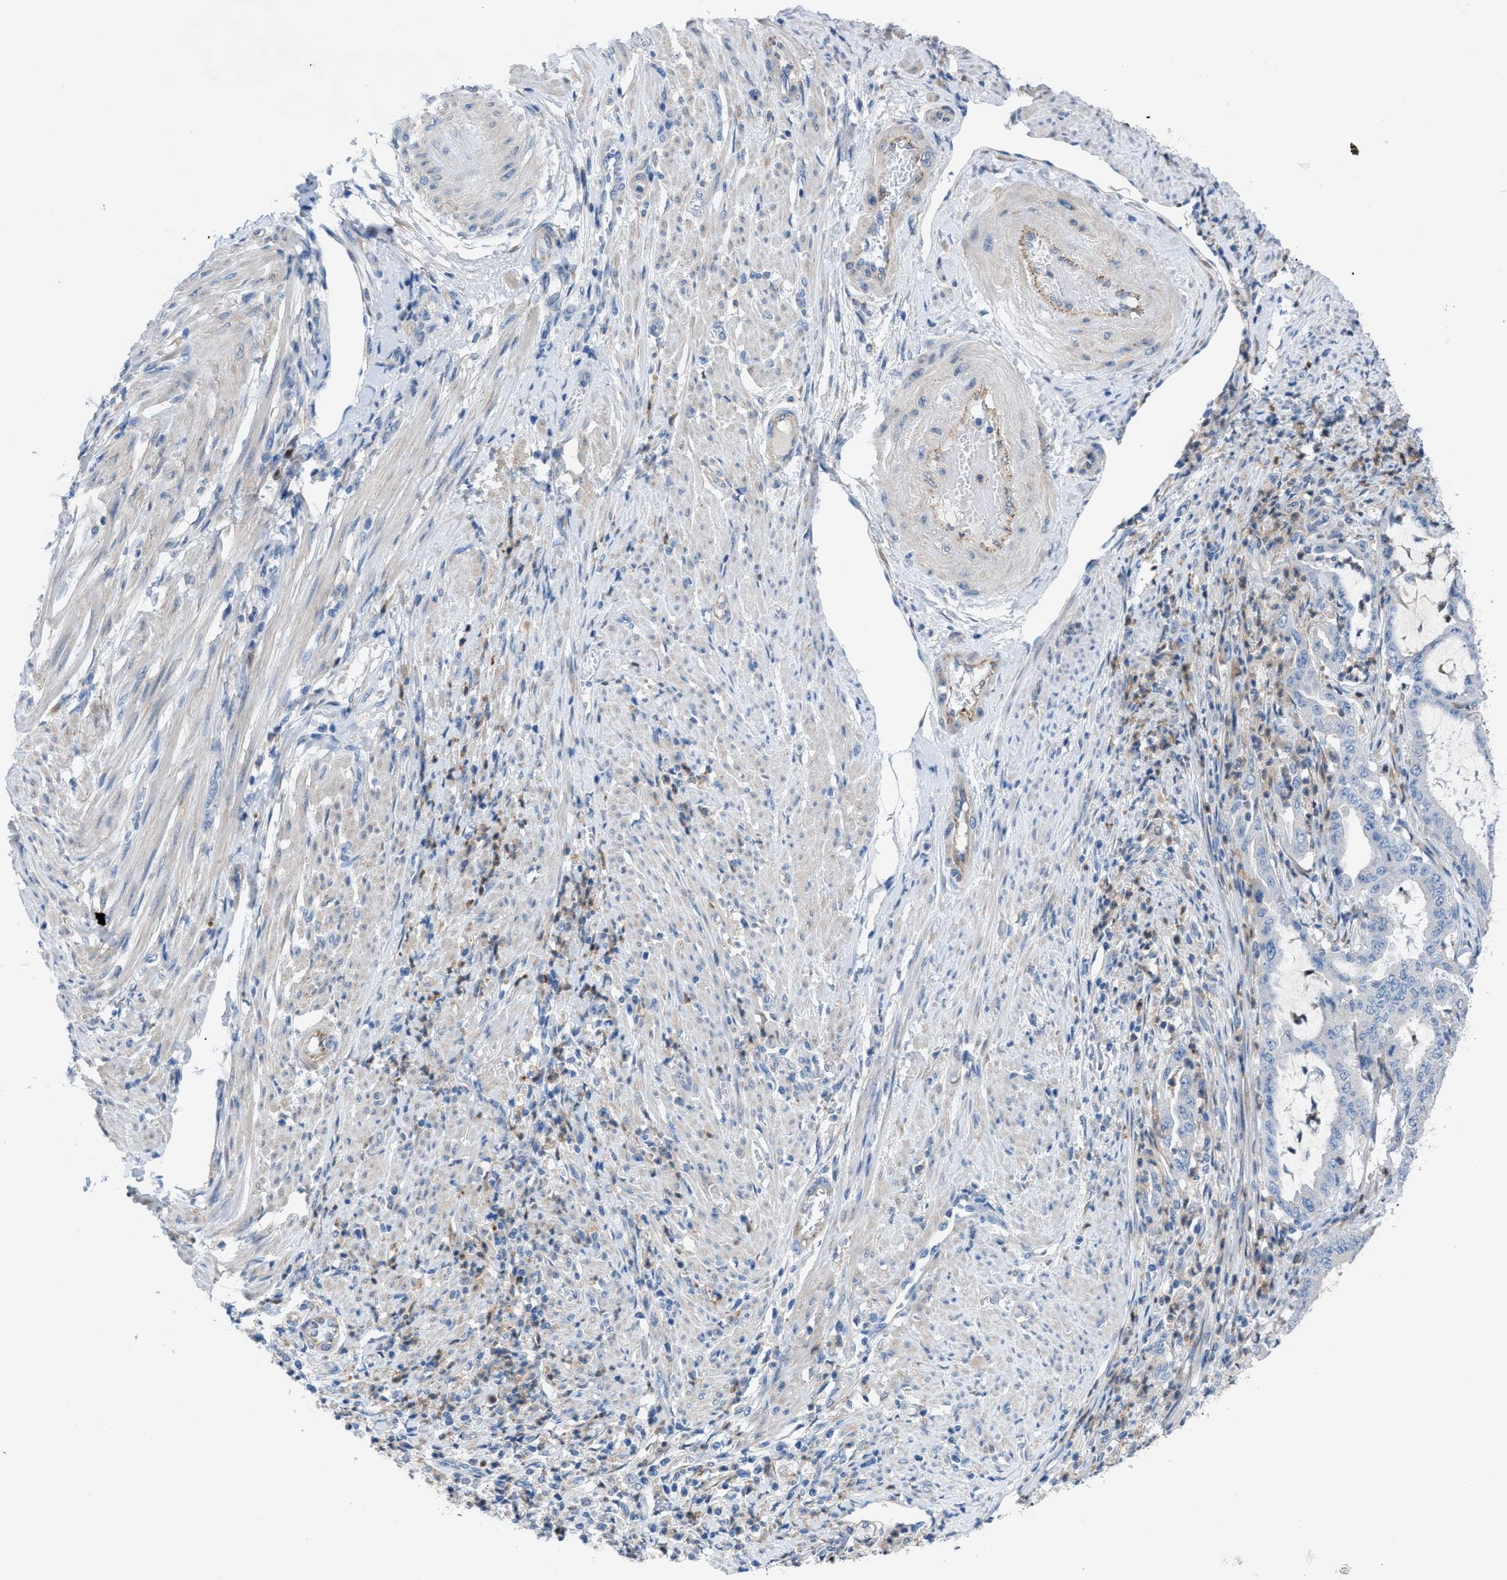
{"staining": {"intensity": "negative", "quantity": "none", "location": "none"}, "tissue": "endometrial cancer", "cell_type": "Tumor cells", "image_type": "cancer", "snomed": [{"axis": "morphology", "description": "Adenocarcinoma, NOS"}, {"axis": "topography", "description": "Endometrium"}], "caption": "Immunohistochemistry (IHC) image of neoplastic tissue: adenocarcinoma (endometrial) stained with DAB (3,3'-diaminobenzidine) reveals no significant protein expression in tumor cells.", "gene": "ITPR1", "patient": {"sex": "female", "age": 70}}